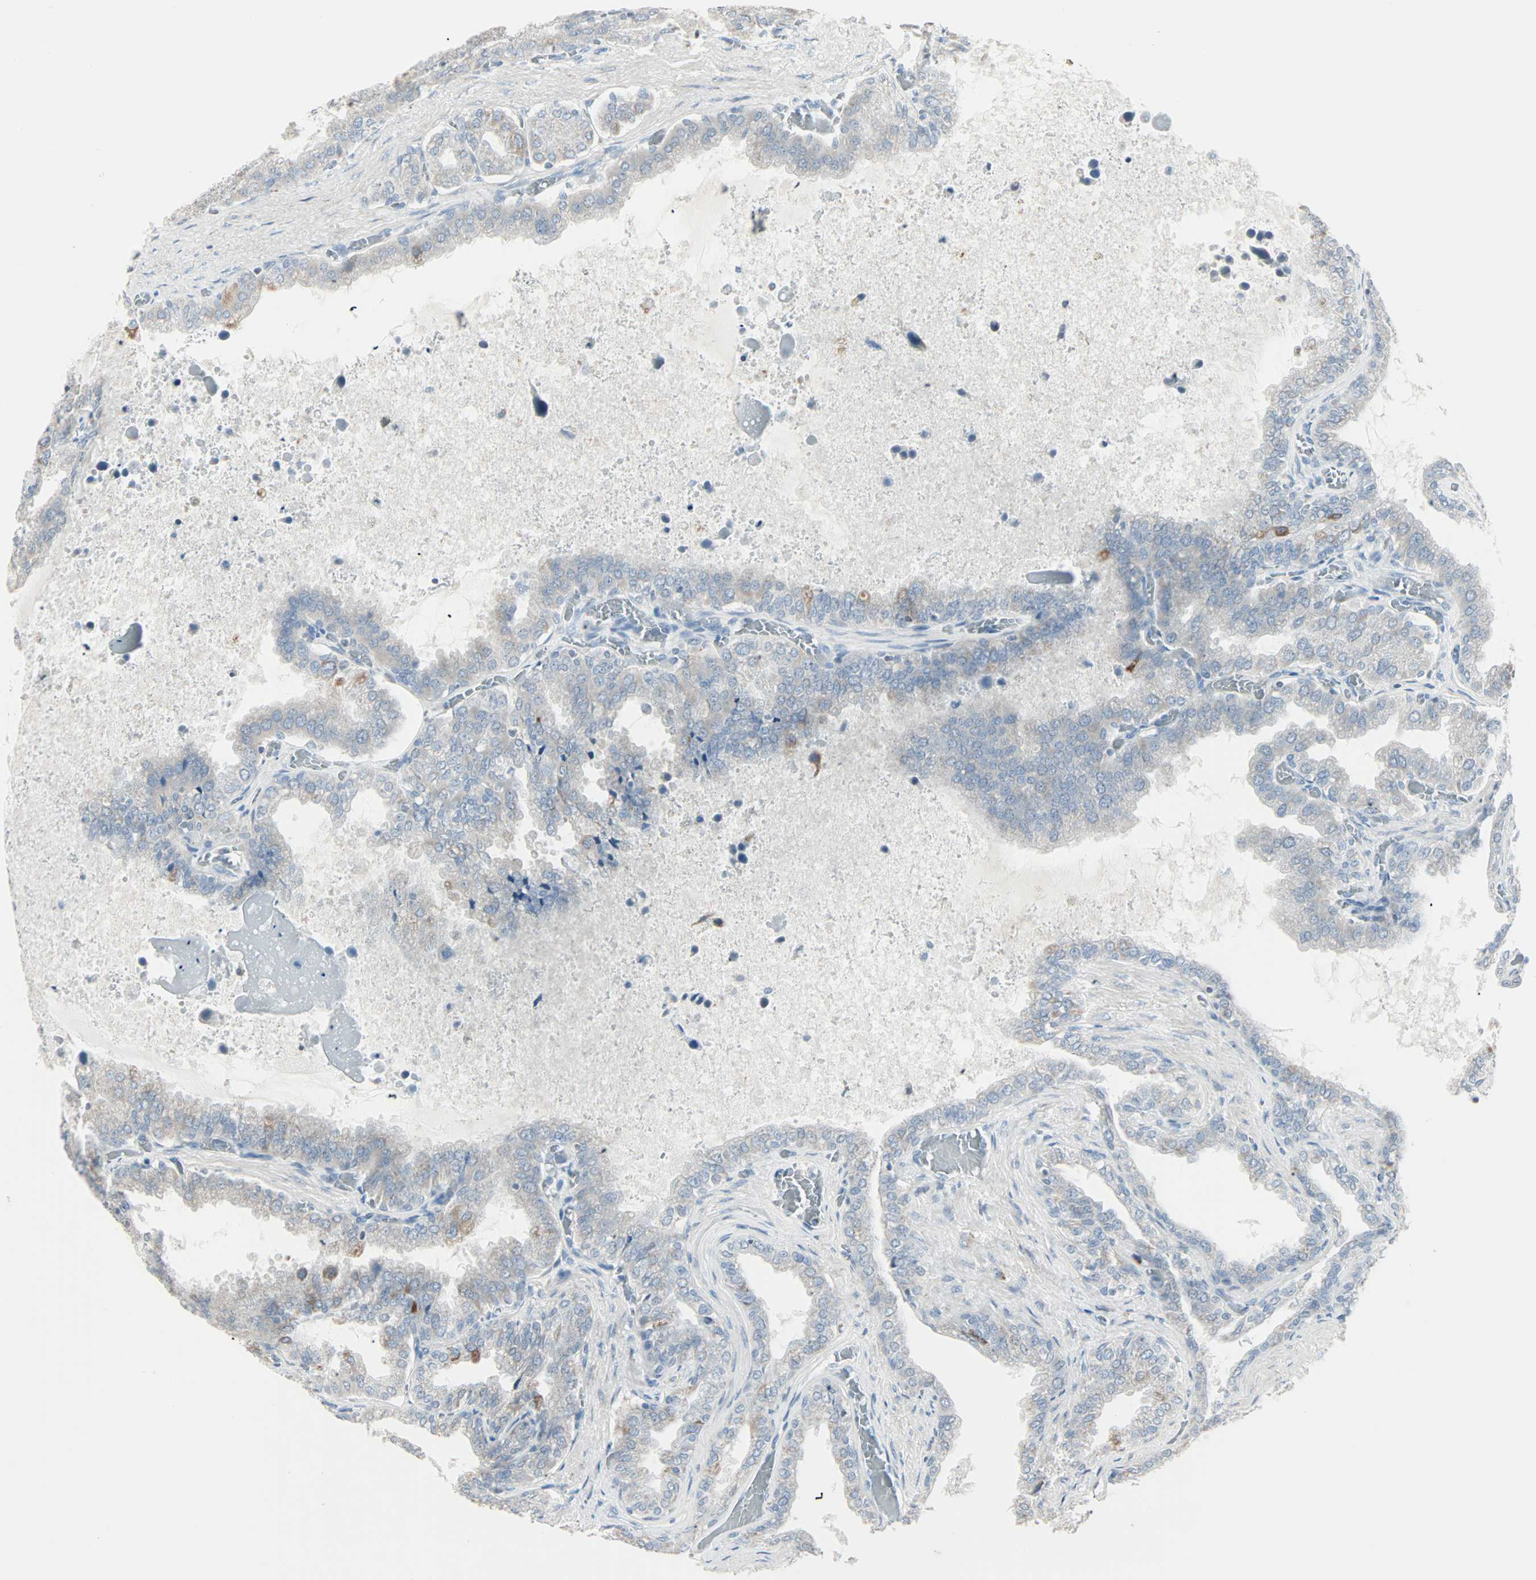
{"staining": {"intensity": "strong", "quantity": "25%-75%", "location": "cytoplasmic/membranous"}, "tissue": "seminal vesicle", "cell_type": "Glandular cells", "image_type": "normal", "snomed": [{"axis": "morphology", "description": "Normal tissue, NOS"}, {"axis": "topography", "description": "Seminal veicle"}], "caption": "DAB immunohistochemical staining of benign seminal vesicle shows strong cytoplasmic/membranous protein staining in approximately 25%-75% of glandular cells.", "gene": "IDH2", "patient": {"sex": "male", "age": 46}}